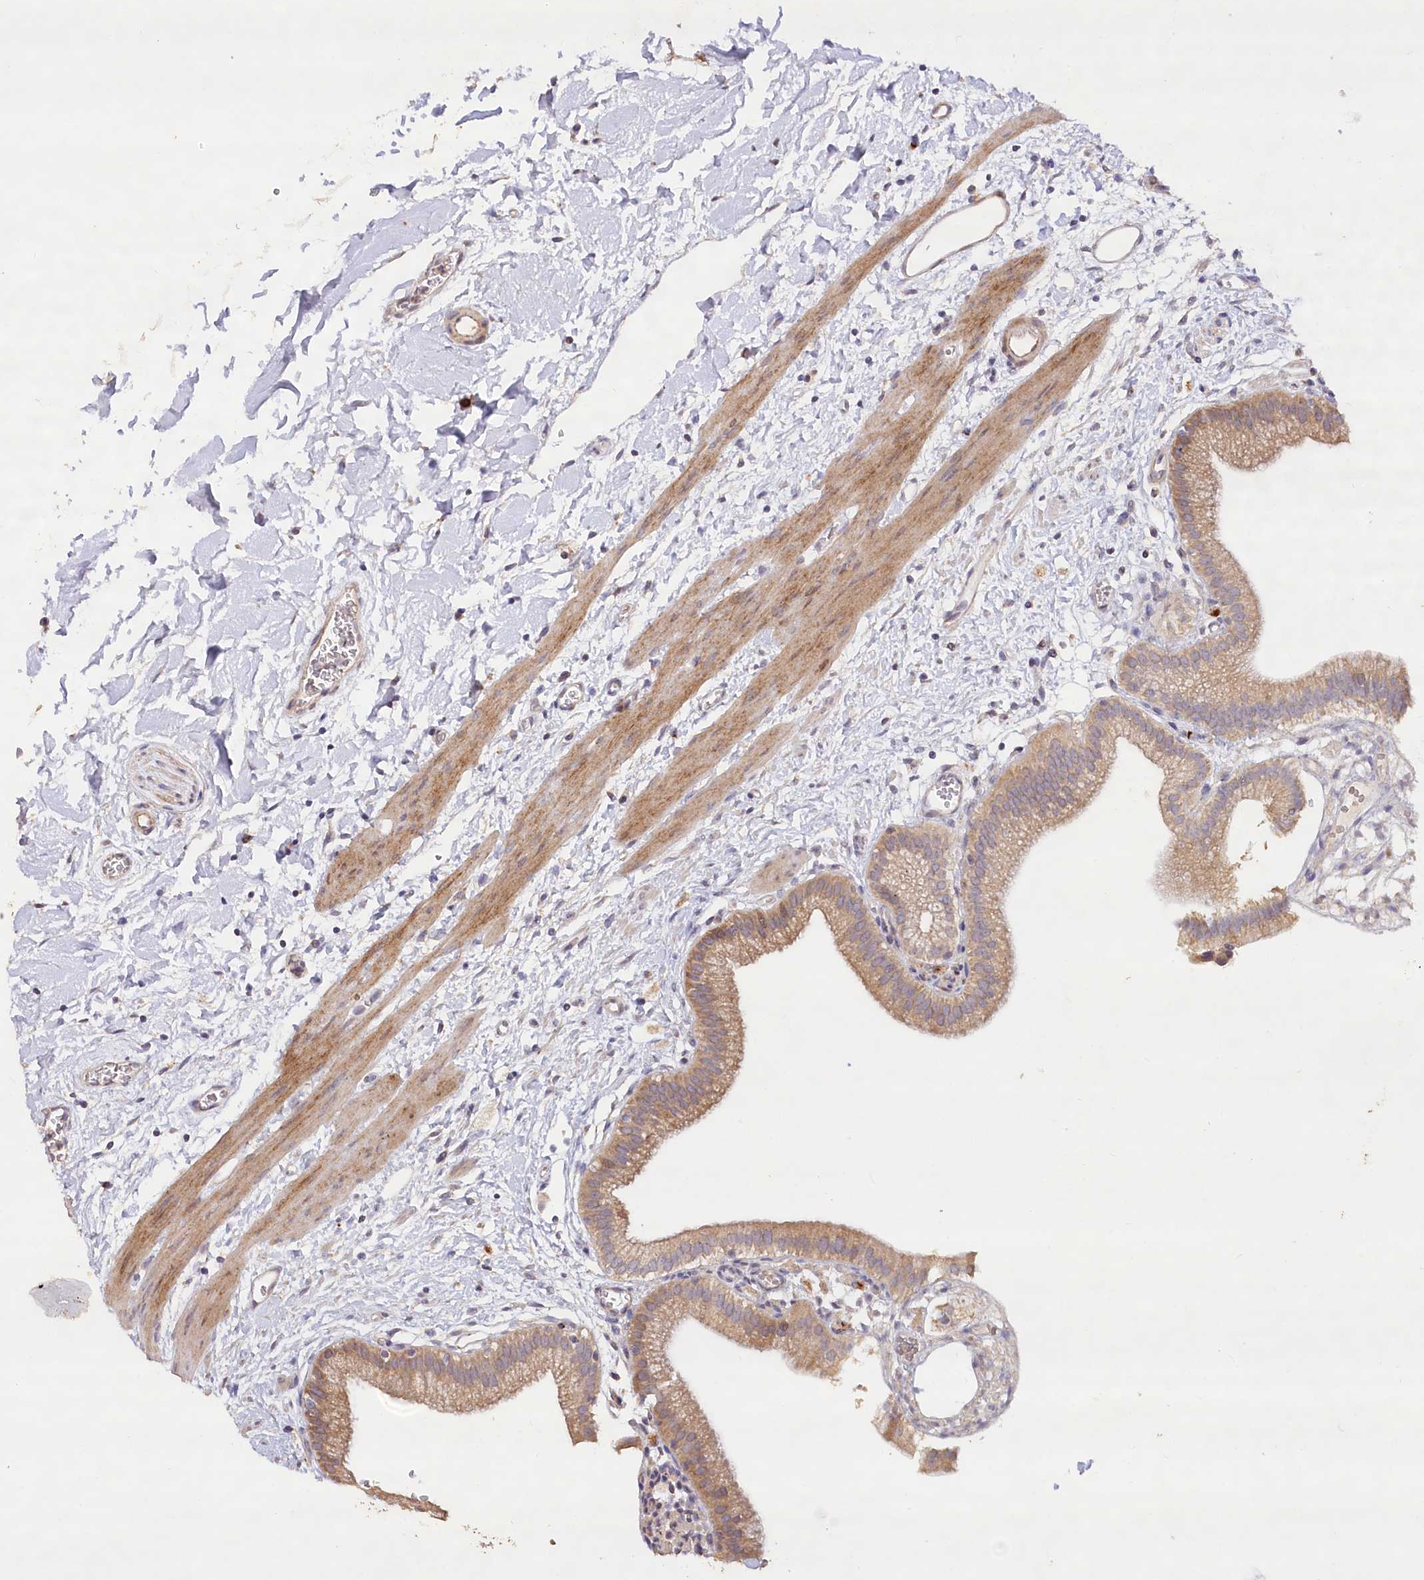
{"staining": {"intensity": "moderate", "quantity": ">75%", "location": "cytoplasmic/membranous"}, "tissue": "gallbladder", "cell_type": "Glandular cells", "image_type": "normal", "snomed": [{"axis": "morphology", "description": "Normal tissue, NOS"}, {"axis": "topography", "description": "Gallbladder"}], "caption": "Gallbladder stained with a protein marker exhibits moderate staining in glandular cells.", "gene": "IRAK1BP1", "patient": {"sex": "male", "age": 55}}